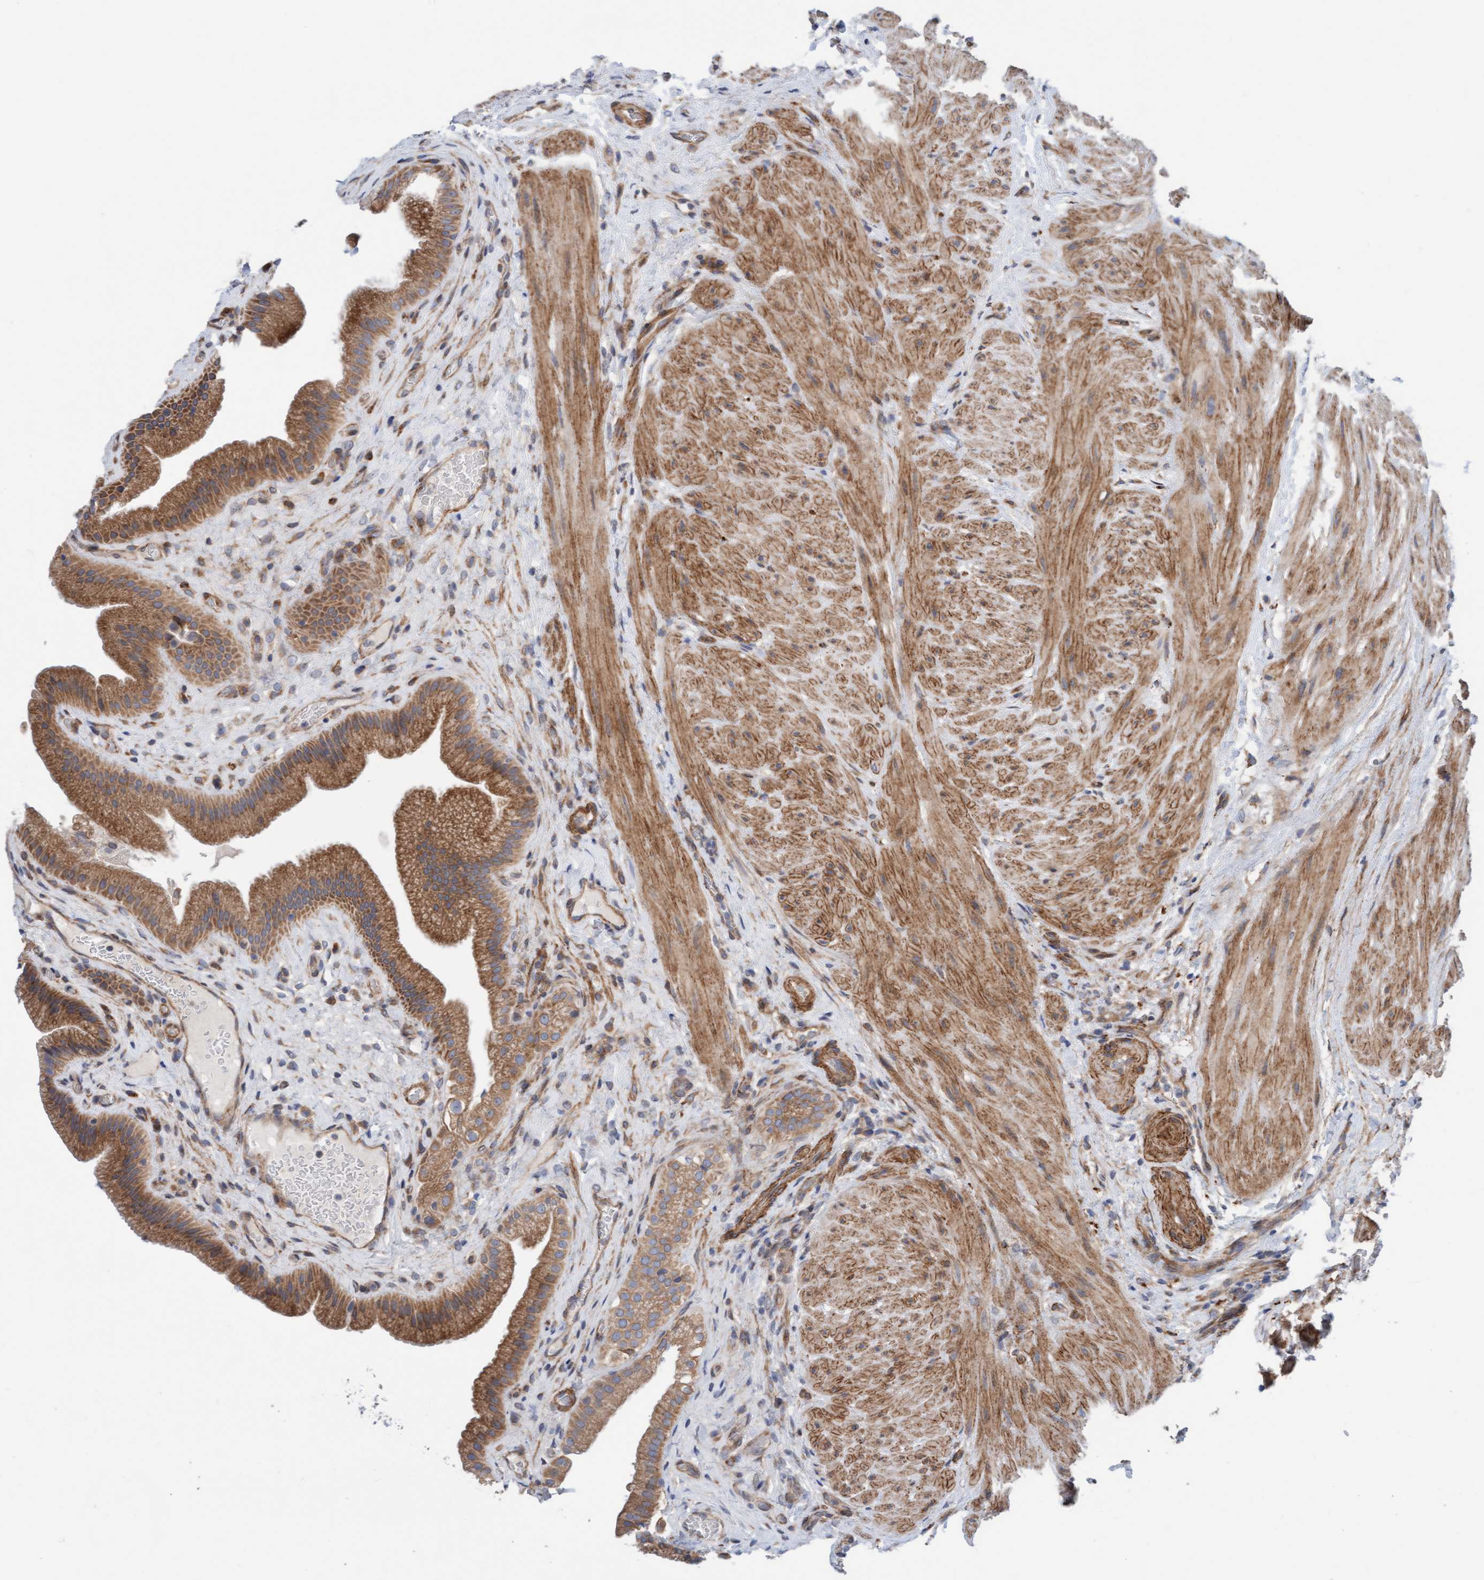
{"staining": {"intensity": "moderate", "quantity": ">75%", "location": "cytoplasmic/membranous"}, "tissue": "gallbladder", "cell_type": "Glandular cells", "image_type": "normal", "snomed": [{"axis": "morphology", "description": "Normal tissue, NOS"}, {"axis": "topography", "description": "Gallbladder"}], "caption": "A brown stain labels moderate cytoplasmic/membranous staining of a protein in glandular cells of normal gallbladder. (Brightfield microscopy of DAB IHC at high magnification).", "gene": "CDK5RAP3", "patient": {"sex": "male", "age": 49}}